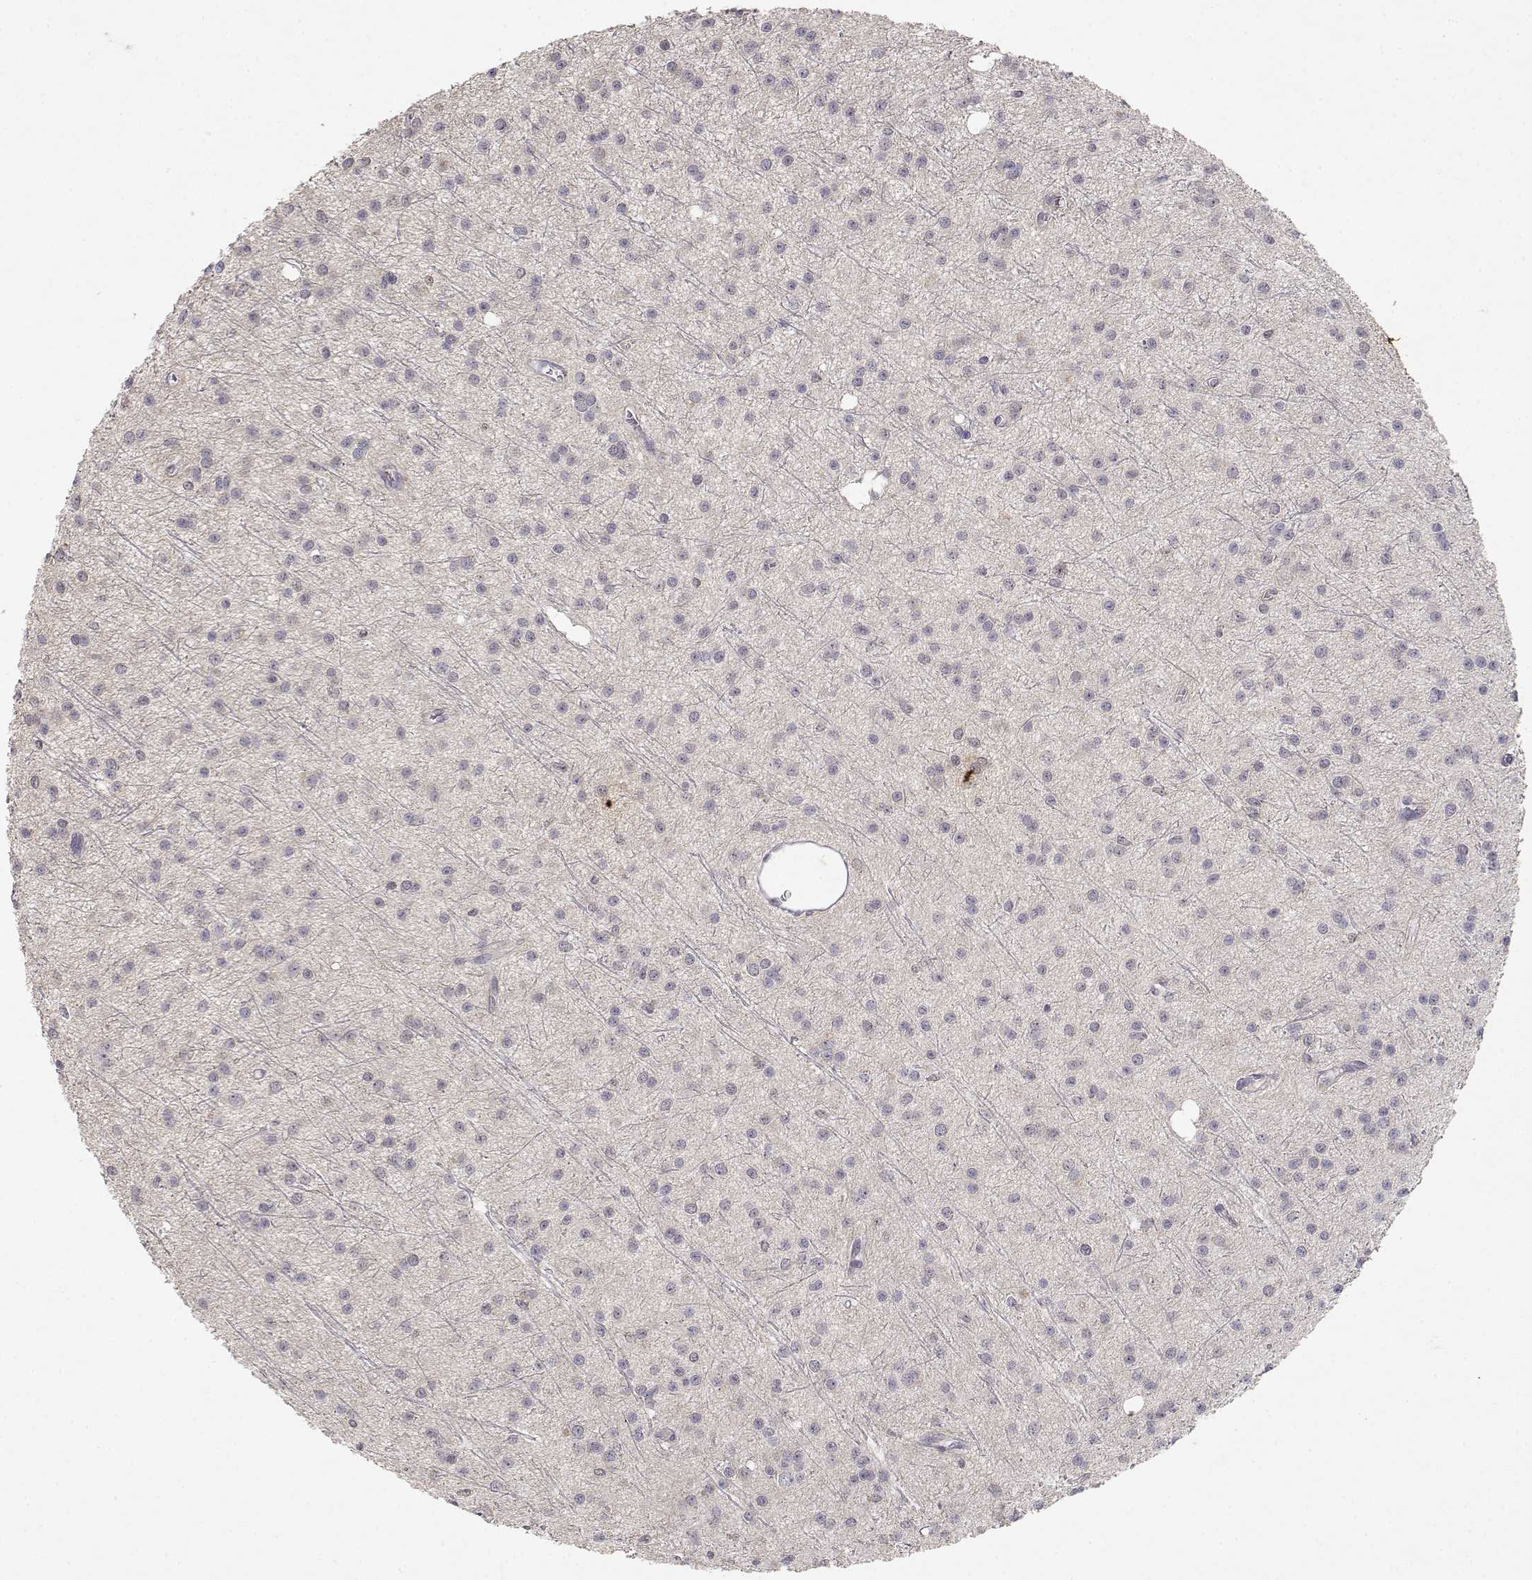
{"staining": {"intensity": "negative", "quantity": "none", "location": "none"}, "tissue": "glioma", "cell_type": "Tumor cells", "image_type": "cancer", "snomed": [{"axis": "morphology", "description": "Glioma, malignant, Low grade"}, {"axis": "topography", "description": "Brain"}], "caption": "IHC image of glioma stained for a protein (brown), which reveals no staining in tumor cells.", "gene": "RAD51", "patient": {"sex": "male", "age": 27}}